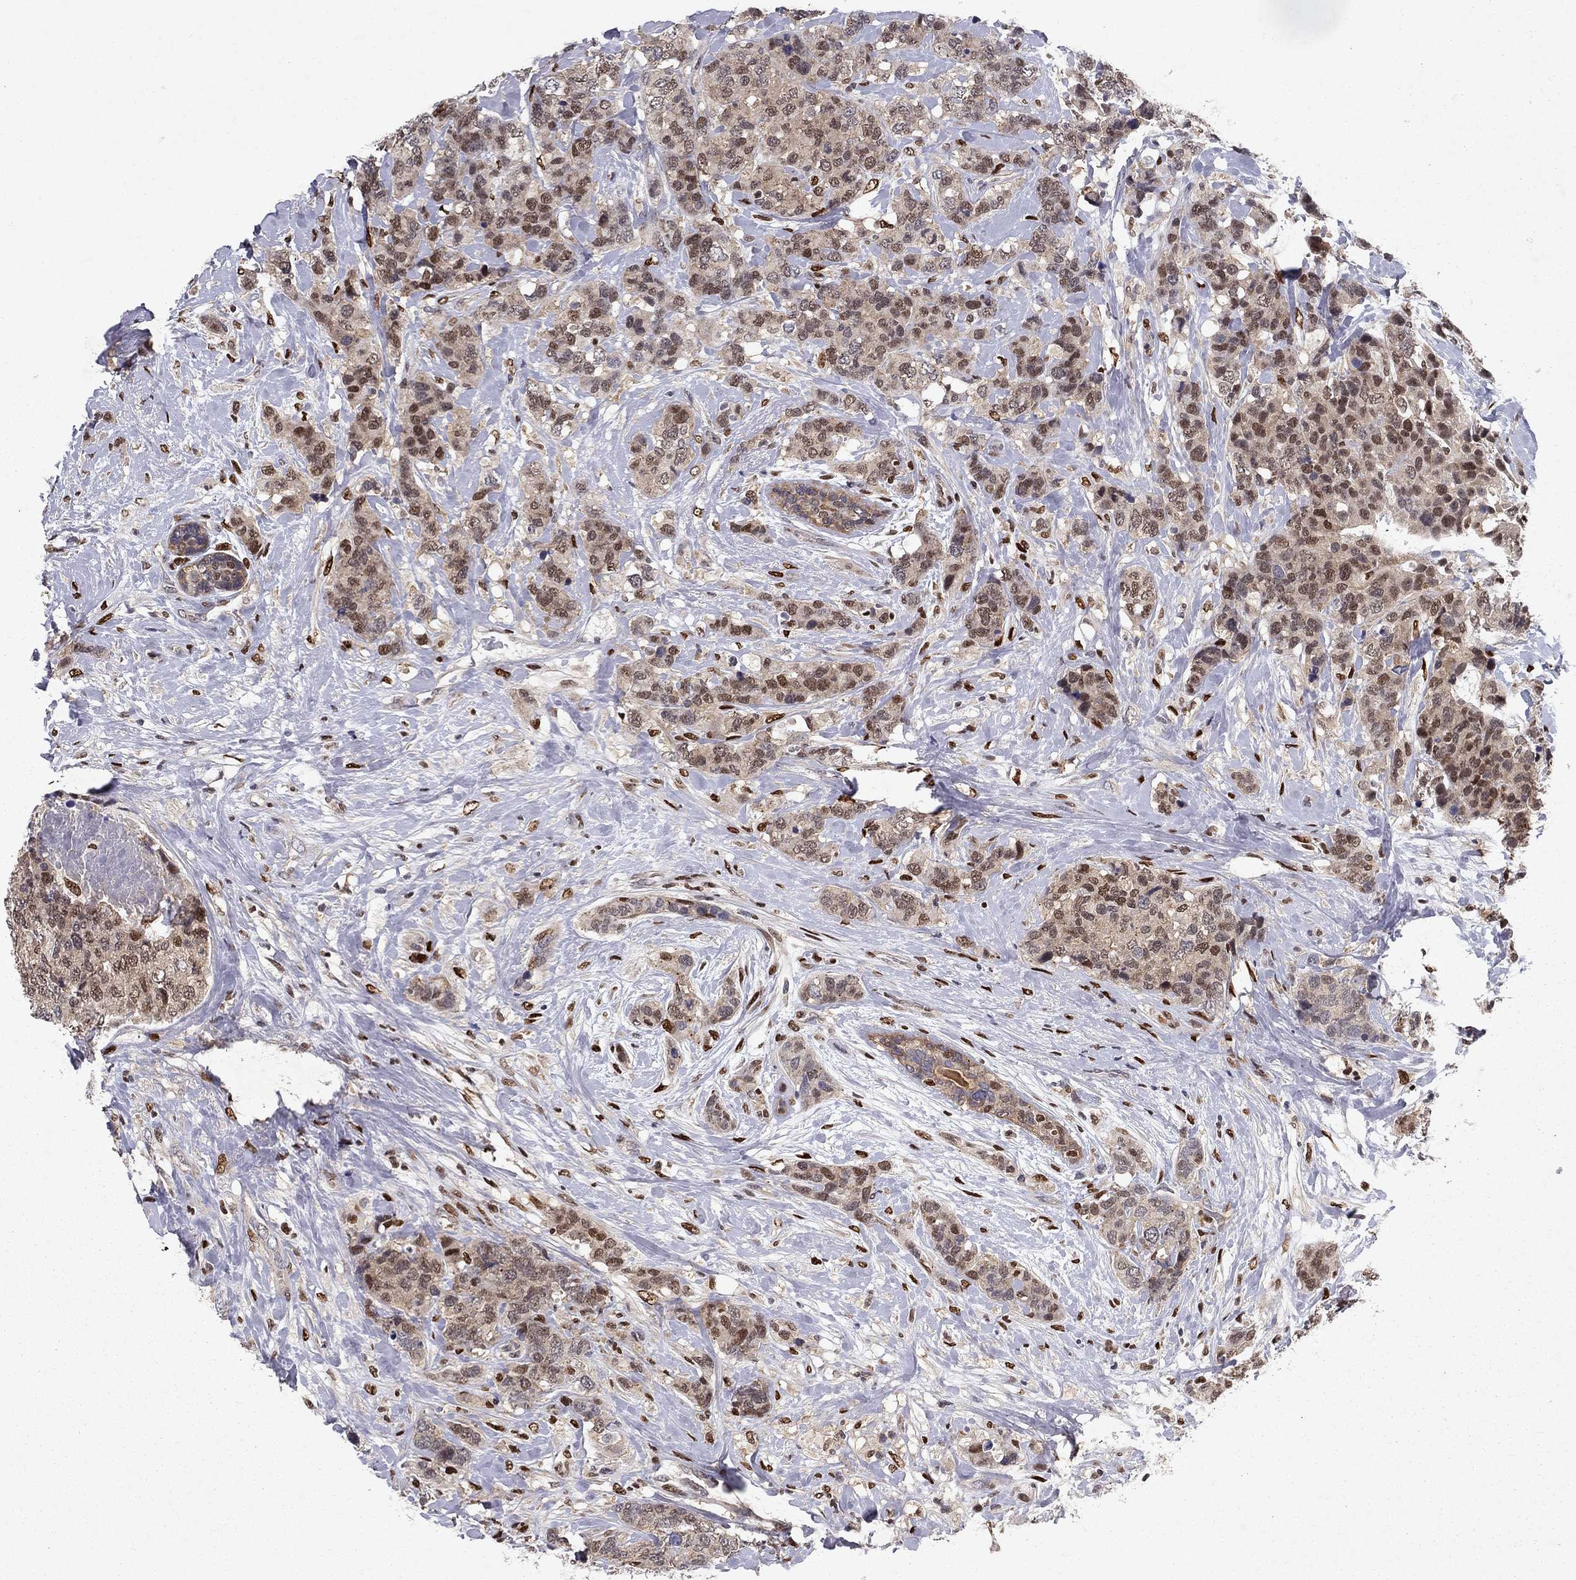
{"staining": {"intensity": "moderate", "quantity": "25%-75%", "location": "cytoplasmic/membranous"}, "tissue": "breast cancer", "cell_type": "Tumor cells", "image_type": "cancer", "snomed": [{"axis": "morphology", "description": "Lobular carcinoma"}, {"axis": "topography", "description": "Breast"}], "caption": "Breast cancer tissue reveals moderate cytoplasmic/membranous positivity in about 25%-75% of tumor cells, visualized by immunohistochemistry.", "gene": "CRTC1", "patient": {"sex": "female", "age": 59}}